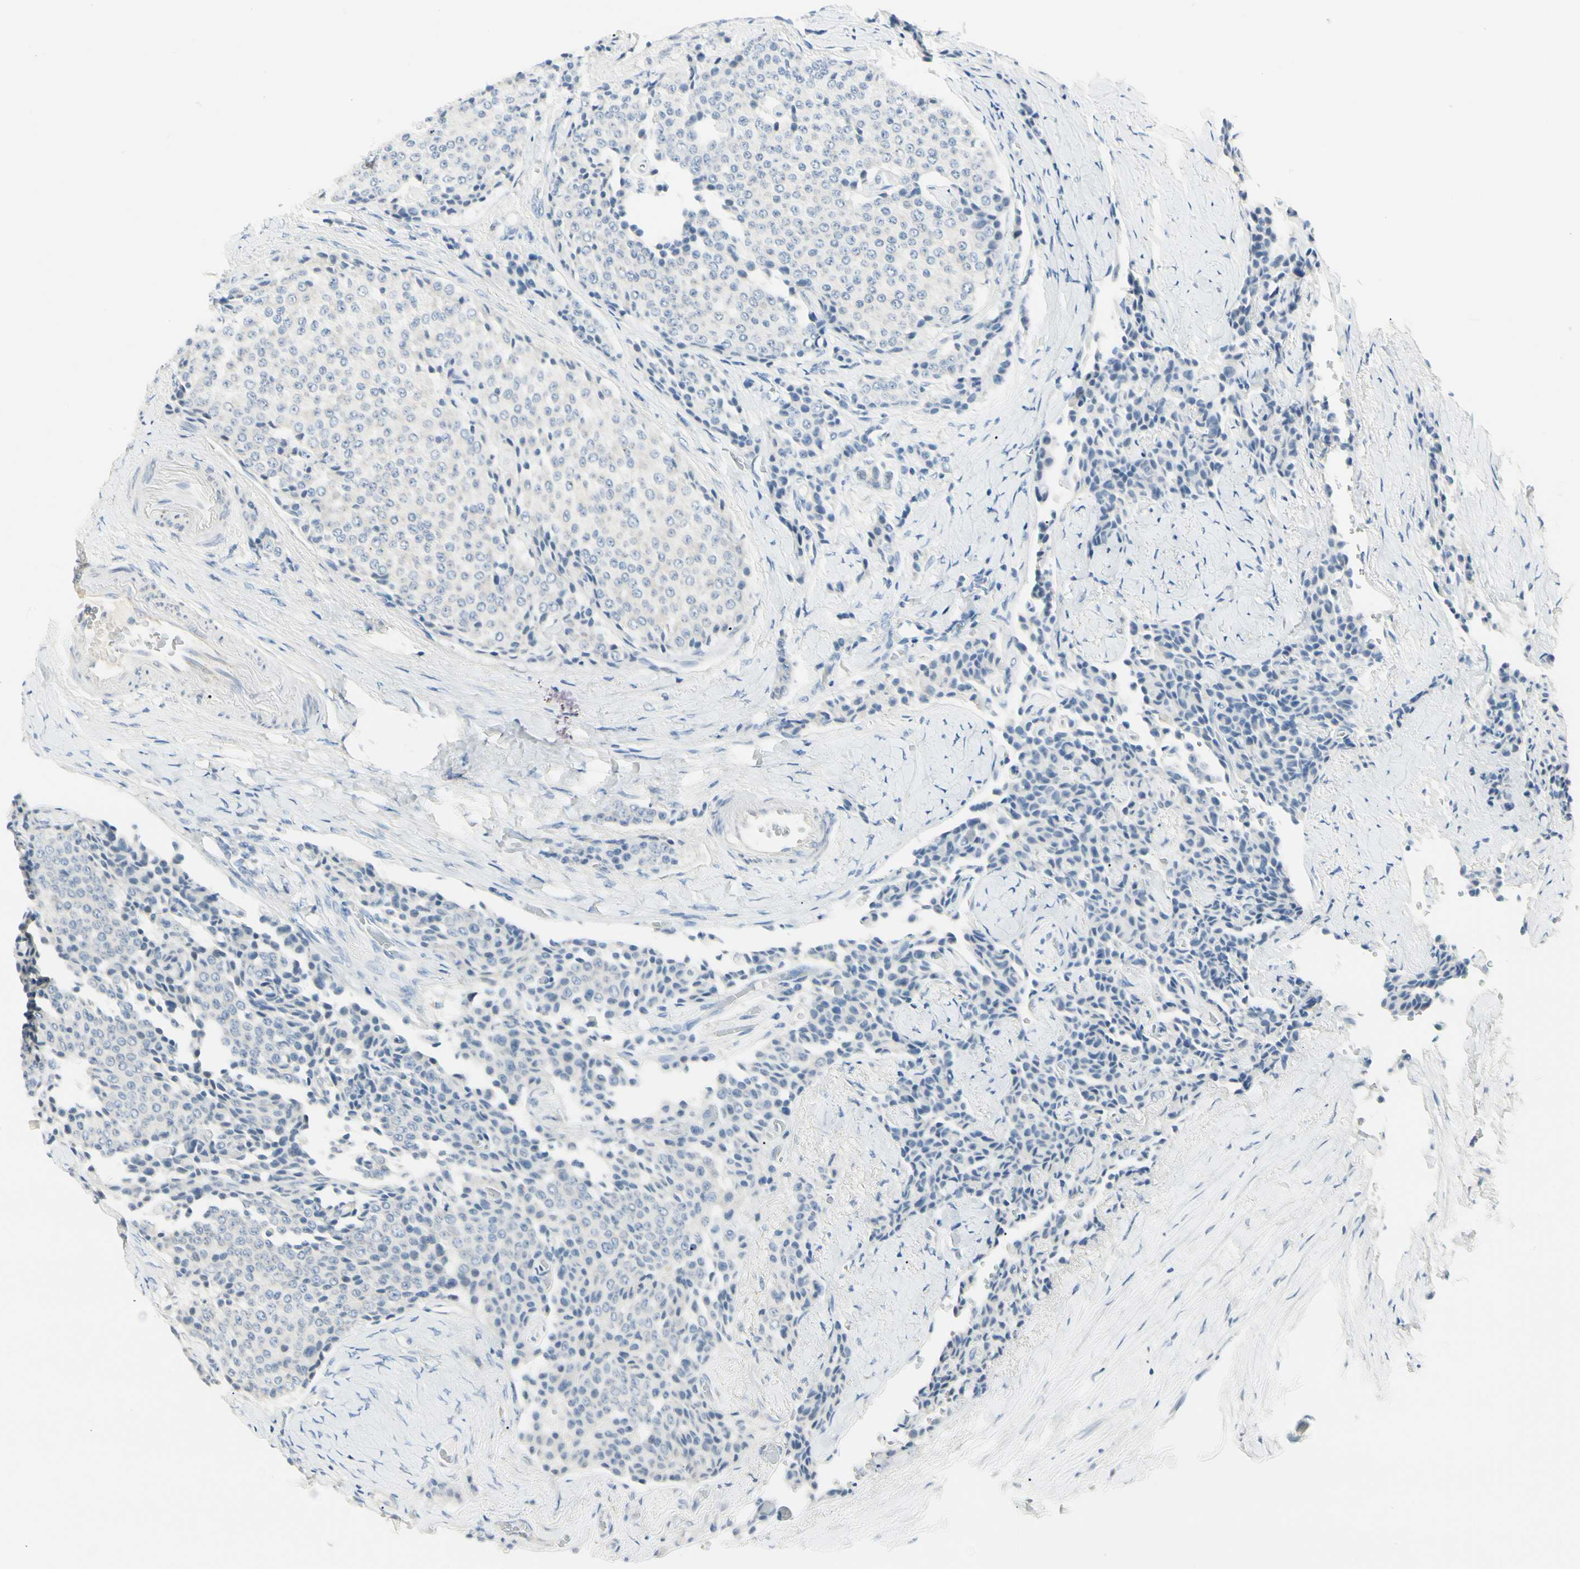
{"staining": {"intensity": "negative", "quantity": "none", "location": "none"}, "tissue": "carcinoid", "cell_type": "Tumor cells", "image_type": "cancer", "snomed": [{"axis": "morphology", "description": "Carcinoid, malignant, NOS"}, {"axis": "topography", "description": "Colon"}], "caption": "There is no significant expression in tumor cells of carcinoid. (Brightfield microscopy of DAB (3,3'-diaminobenzidine) IHC at high magnification).", "gene": "ALDH18A1", "patient": {"sex": "female", "age": 61}}